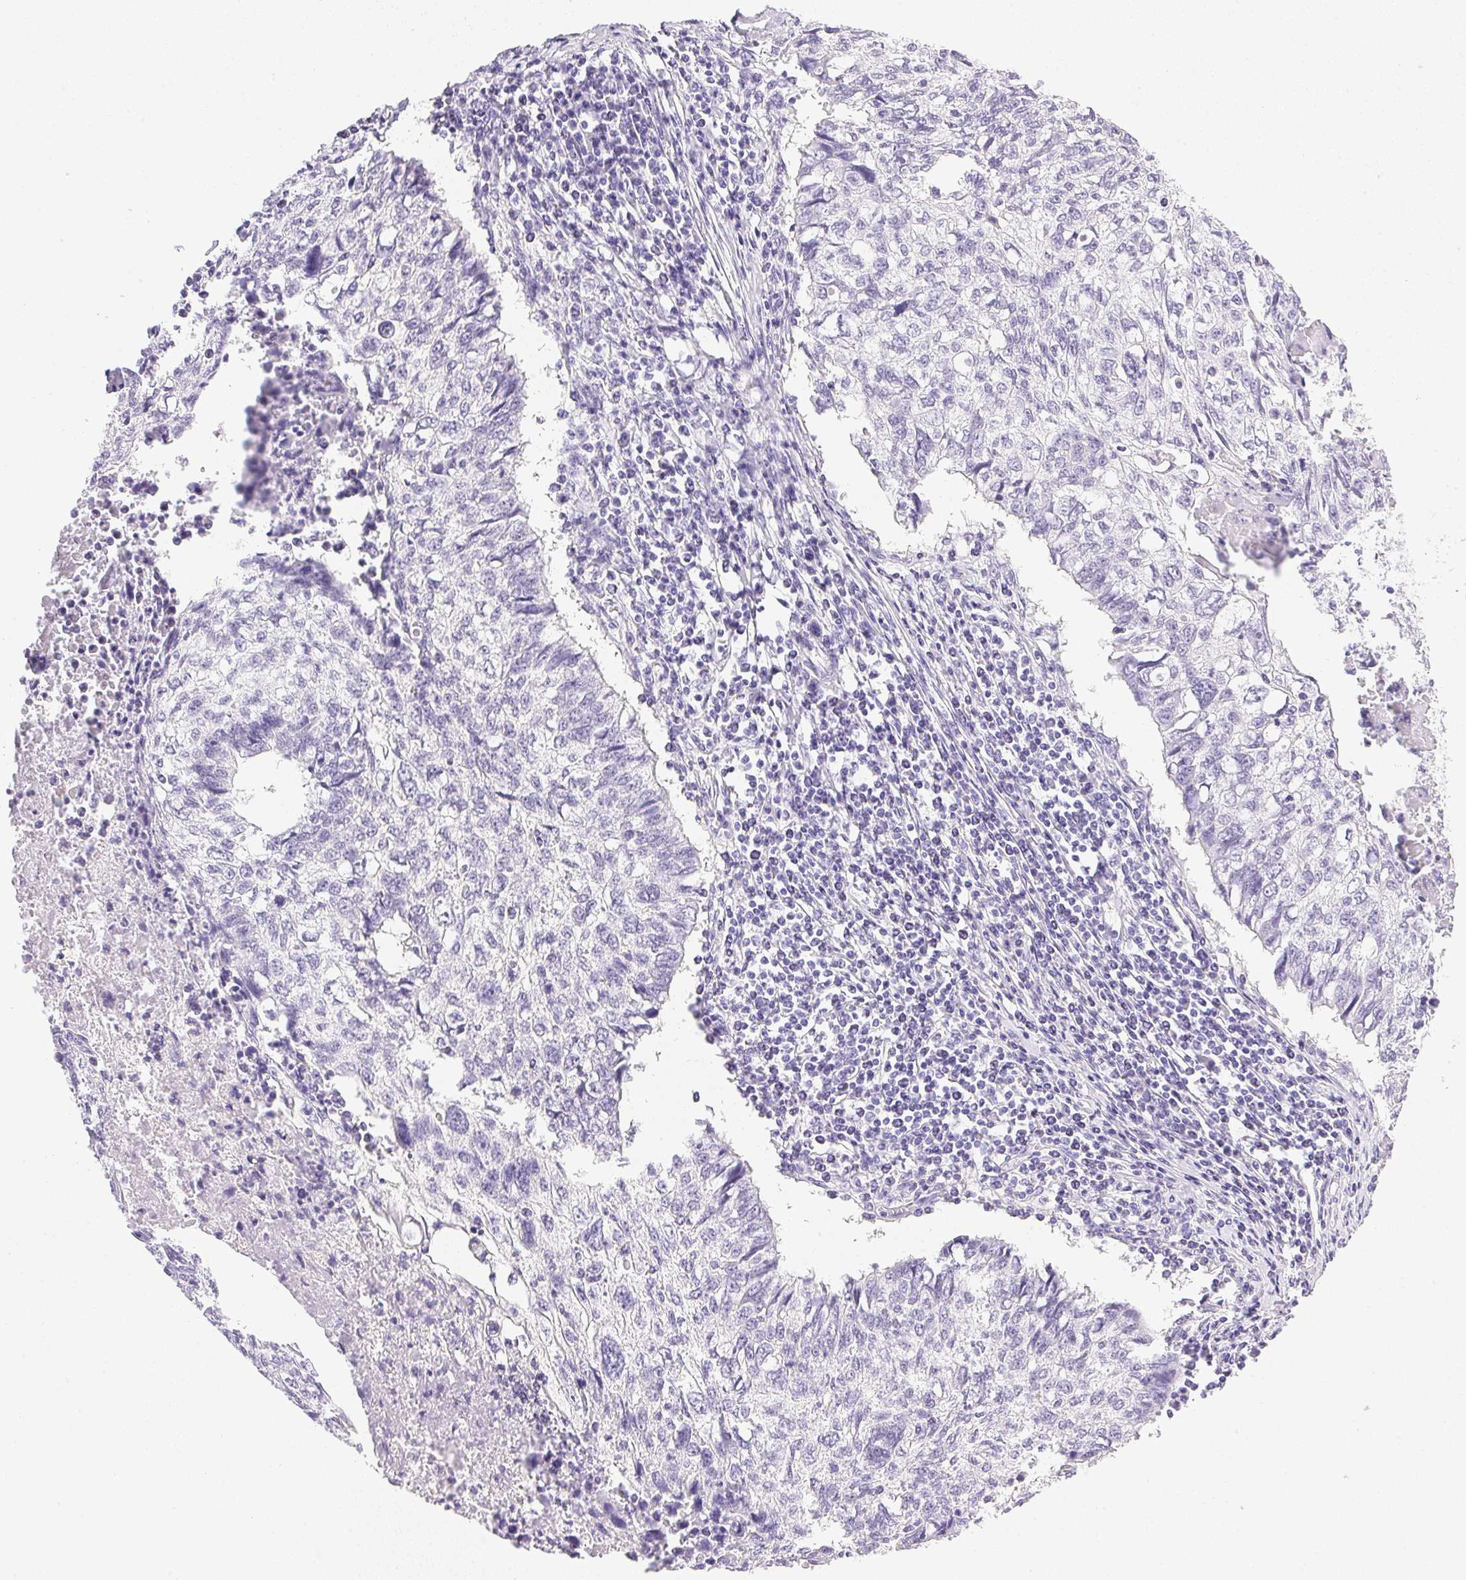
{"staining": {"intensity": "negative", "quantity": "none", "location": "none"}, "tissue": "lung cancer", "cell_type": "Tumor cells", "image_type": "cancer", "snomed": [{"axis": "morphology", "description": "Normal morphology"}, {"axis": "morphology", "description": "Aneuploidy"}, {"axis": "morphology", "description": "Squamous cell carcinoma, NOS"}, {"axis": "topography", "description": "Lymph node"}, {"axis": "topography", "description": "Lung"}], "caption": "Immunohistochemical staining of human lung cancer (aneuploidy) displays no significant staining in tumor cells. The staining was performed using DAB to visualize the protein expression in brown, while the nuclei were stained in blue with hematoxylin (Magnification: 20x).", "gene": "ATP6V0A4", "patient": {"sex": "female", "age": 76}}